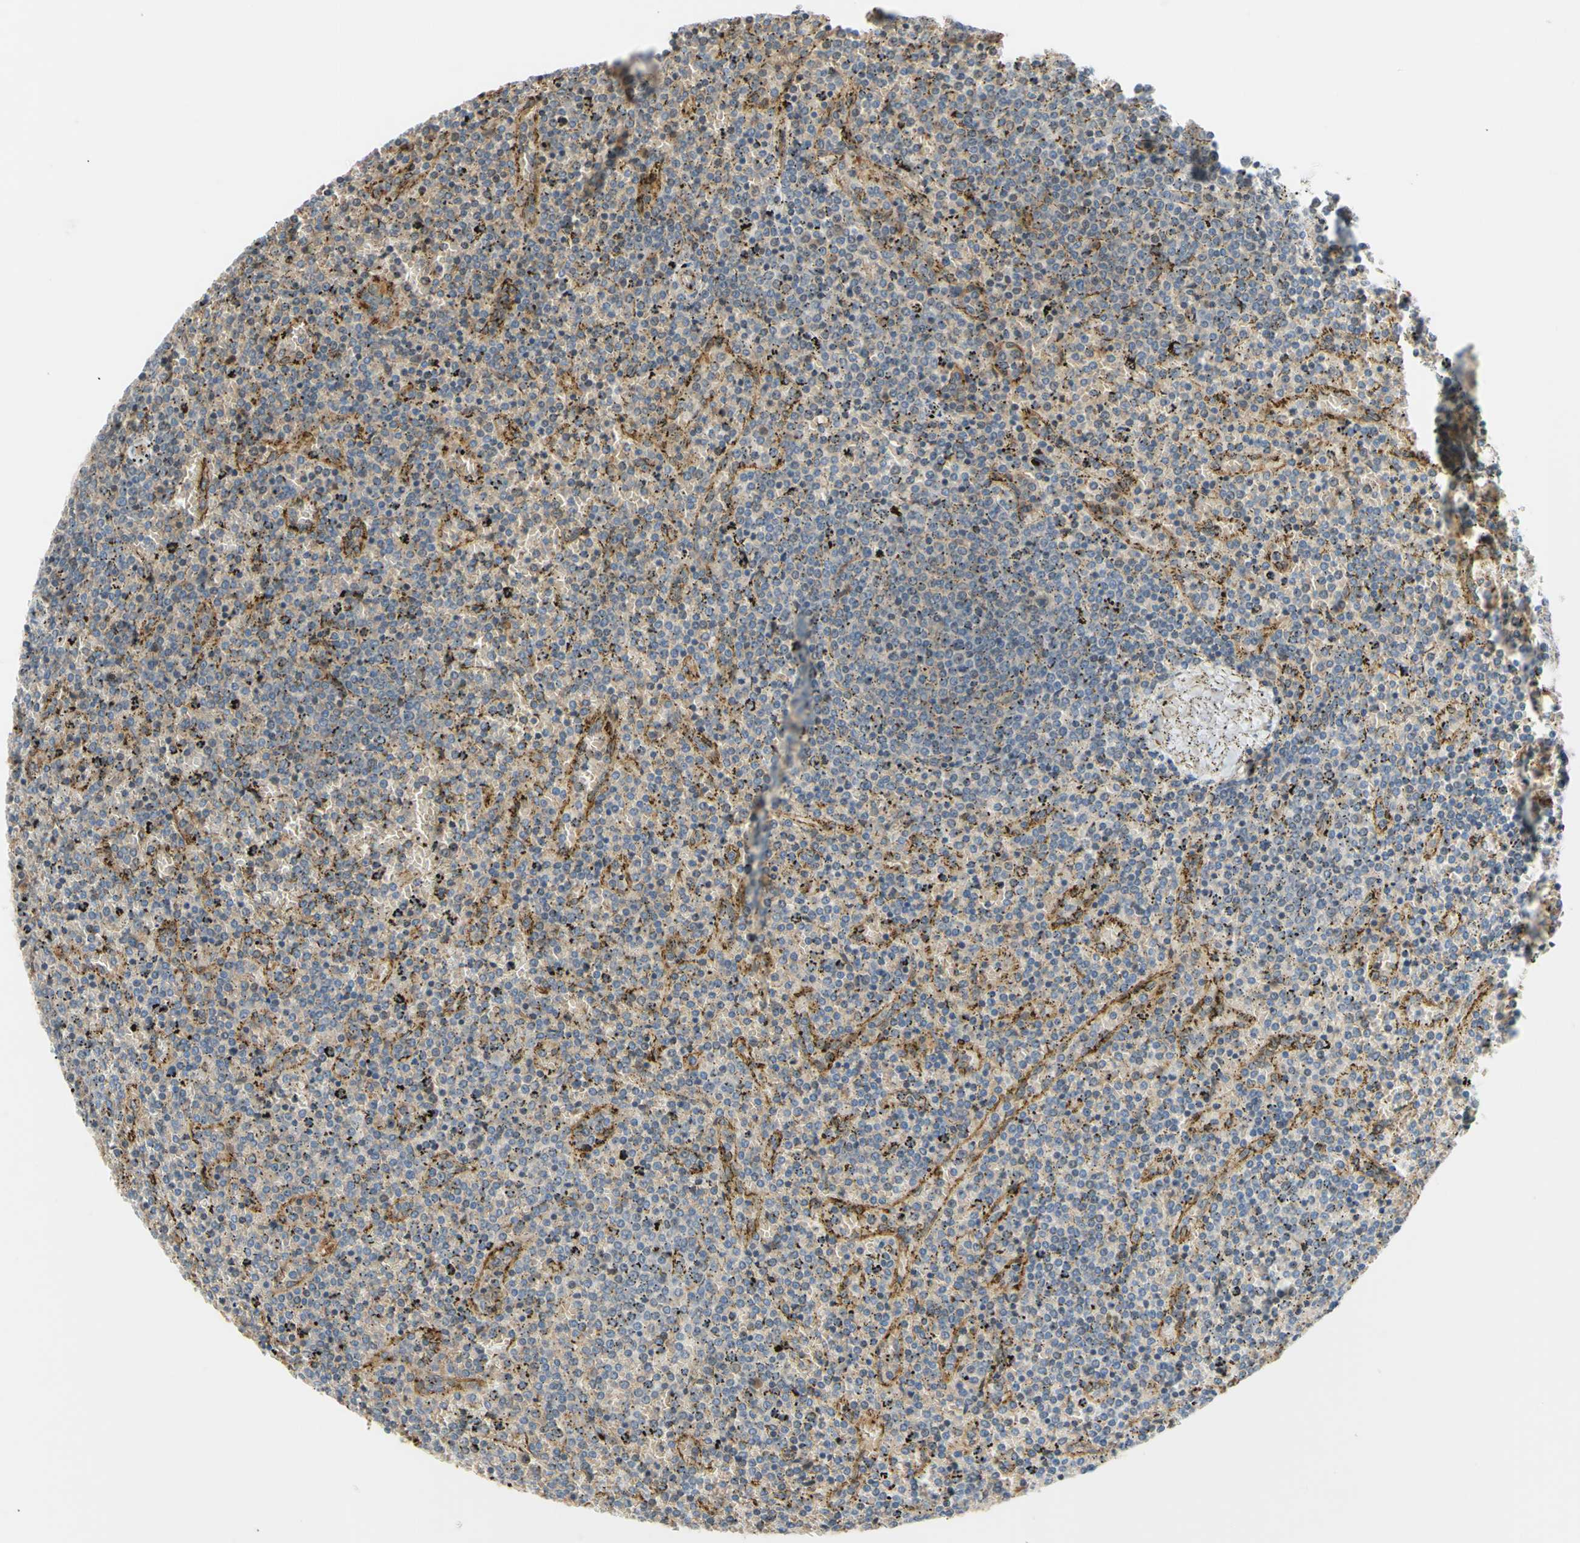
{"staining": {"intensity": "negative", "quantity": "none", "location": "none"}, "tissue": "lymphoma", "cell_type": "Tumor cells", "image_type": "cancer", "snomed": [{"axis": "morphology", "description": "Malignant lymphoma, non-Hodgkin's type, Low grade"}, {"axis": "topography", "description": "Spleen"}], "caption": "Immunohistochemistry of lymphoma exhibits no positivity in tumor cells.", "gene": "DYNLRB1", "patient": {"sex": "female", "age": 77}}